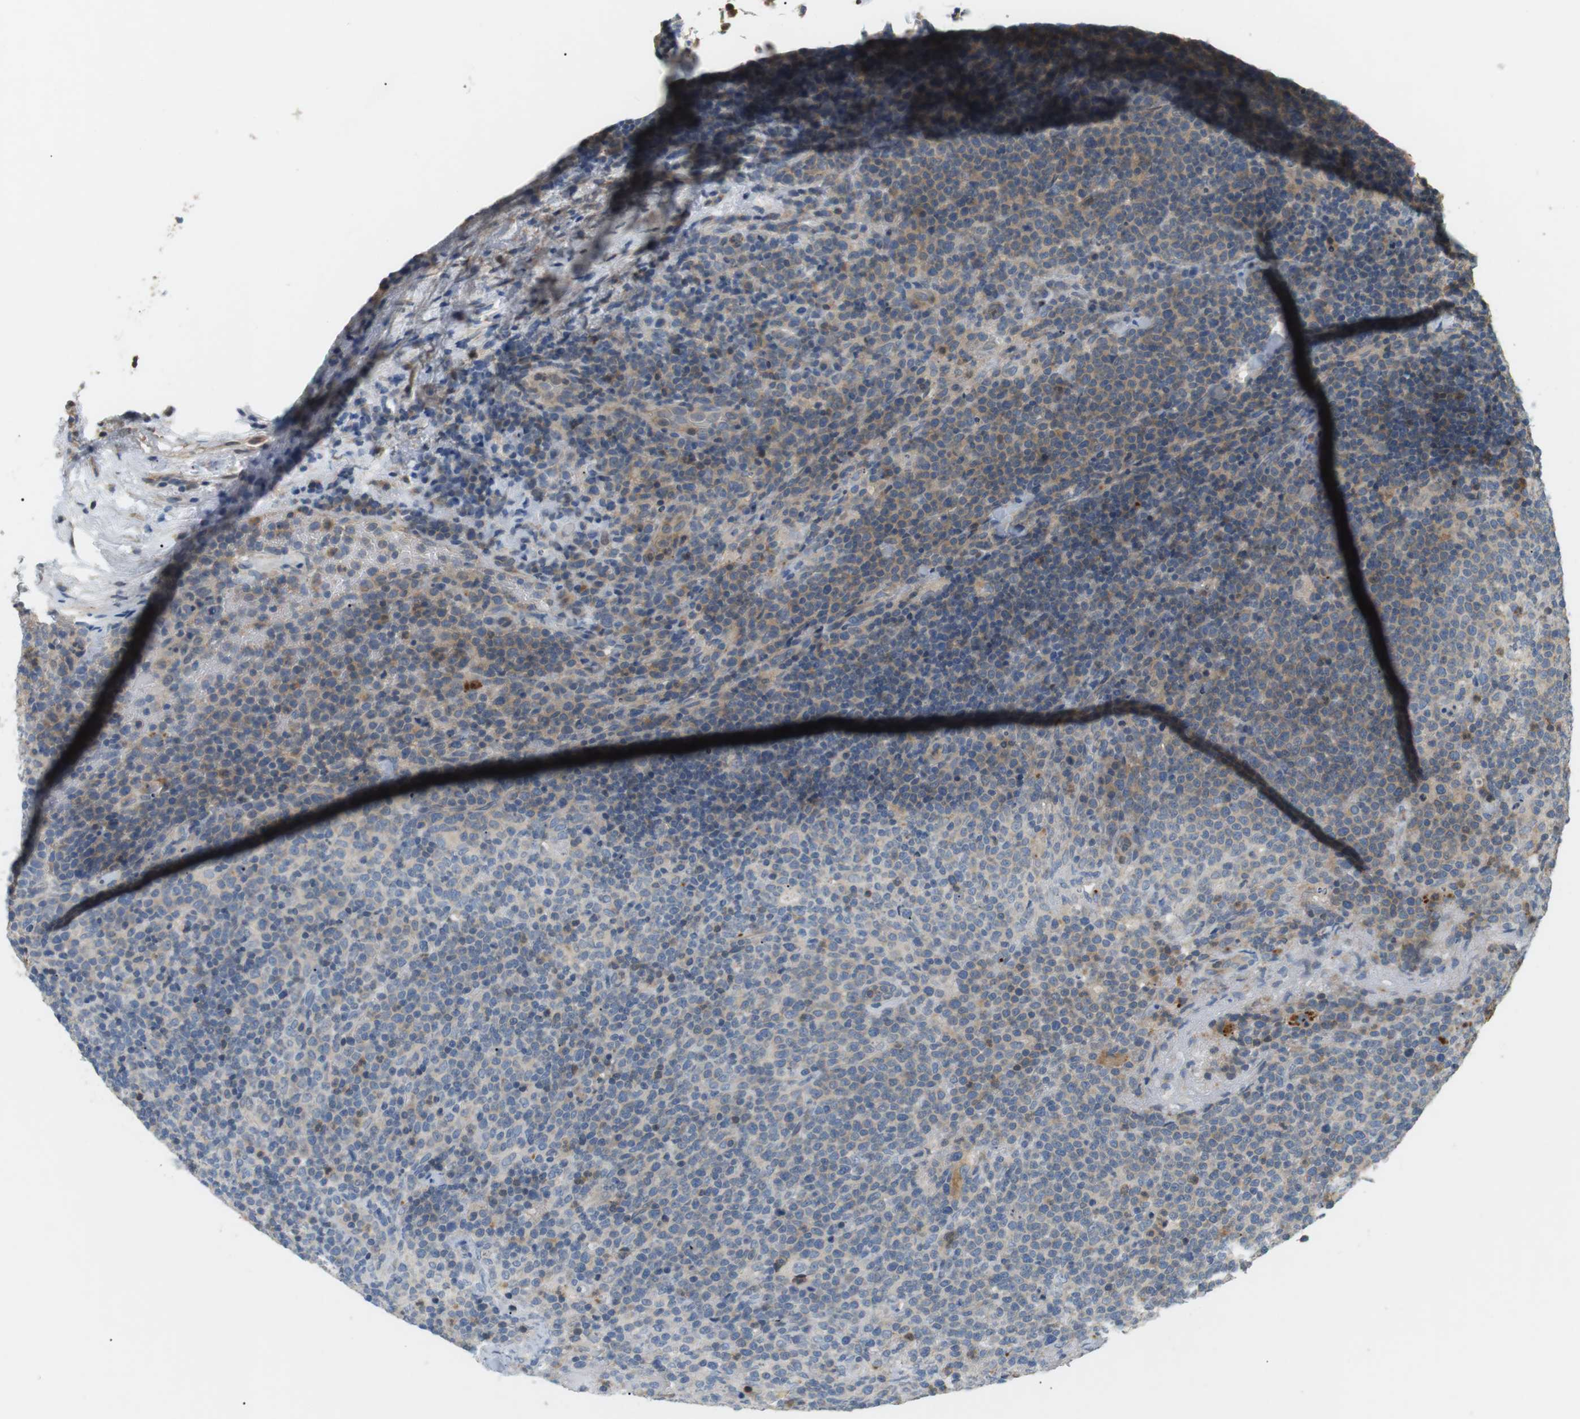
{"staining": {"intensity": "weak", "quantity": ">75%", "location": "cytoplasmic/membranous"}, "tissue": "lymphoma", "cell_type": "Tumor cells", "image_type": "cancer", "snomed": [{"axis": "morphology", "description": "Malignant lymphoma, non-Hodgkin's type, High grade"}, {"axis": "topography", "description": "Lymph node"}], "caption": "Human lymphoma stained for a protein (brown) reveals weak cytoplasmic/membranous positive expression in about >75% of tumor cells.", "gene": "P2RY1", "patient": {"sex": "male", "age": 61}}